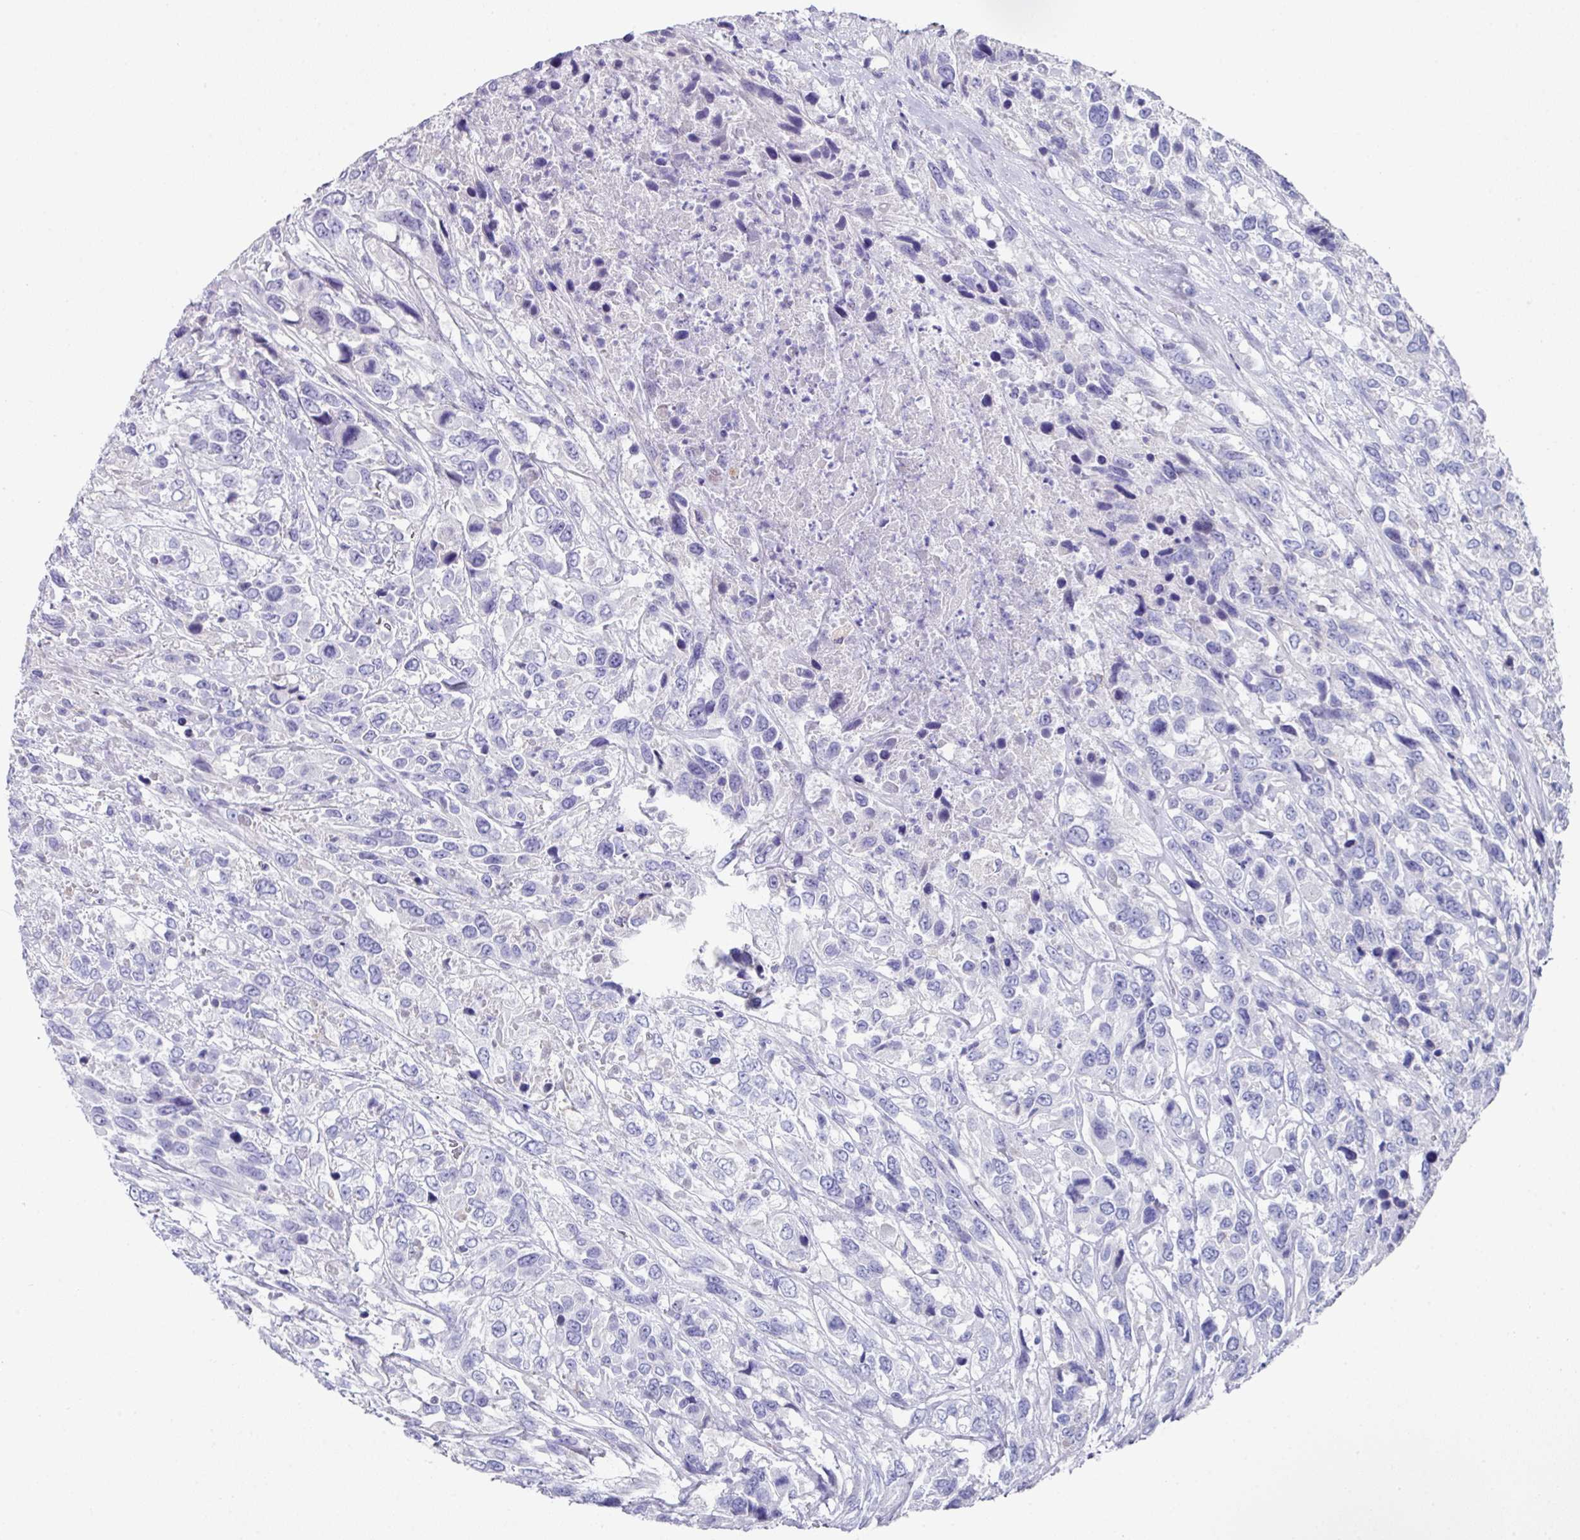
{"staining": {"intensity": "negative", "quantity": "none", "location": "none"}, "tissue": "urothelial cancer", "cell_type": "Tumor cells", "image_type": "cancer", "snomed": [{"axis": "morphology", "description": "Urothelial carcinoma, High grade"}, {"axis": "topography", "description": "Urinary bladder"}], "caption": "DAB immunohistochemical staining of human high-grade urothelial carcinoma exhibits no significant staining in tumor cells. (DAB (3,3'-diaminobenzidine) immunohistochemistry (IHC), high magnification).", "gene": "CPVL", "patient": {"sex": "female", "age": 70}}